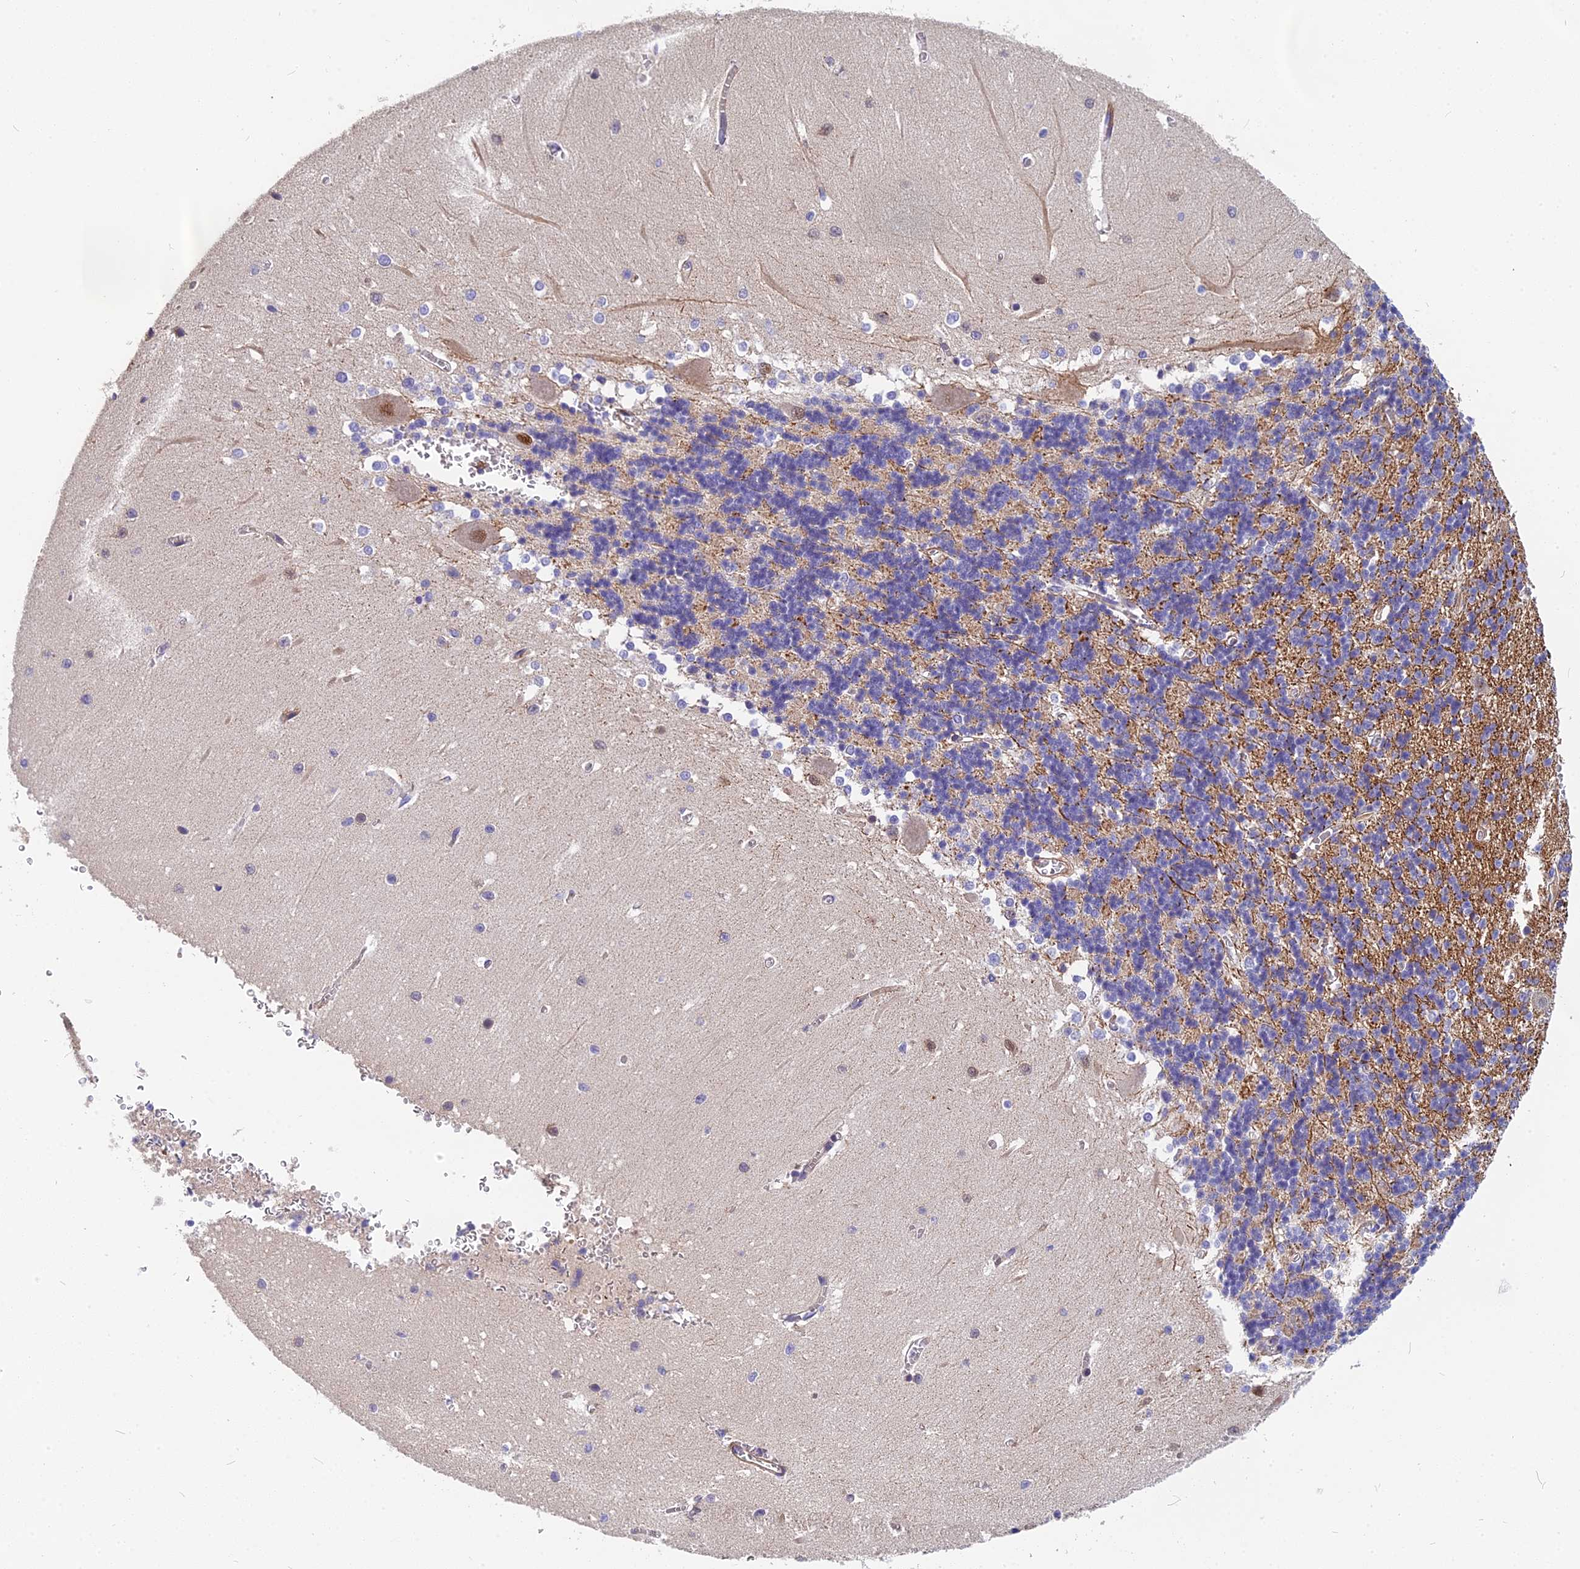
{"staining": {"intensity": "weak", "quantity": "<25%", "location": "cytoplasmic/membranous"}, "tissue": "cerebellum", "cell_type": "Cells in granular layer", "image_type": "normal", "snomed": [{"axis": "morphology", "description": "Normal tissue, NOS"}, {"axis": "topography", "description": "Cerebellum"}], "caption": "Cells in granular layer show no significant protein positivity in unremarkable cerebellum.", "gene": "NKPD1", "patient": {"sex": "male", "age": 37}}